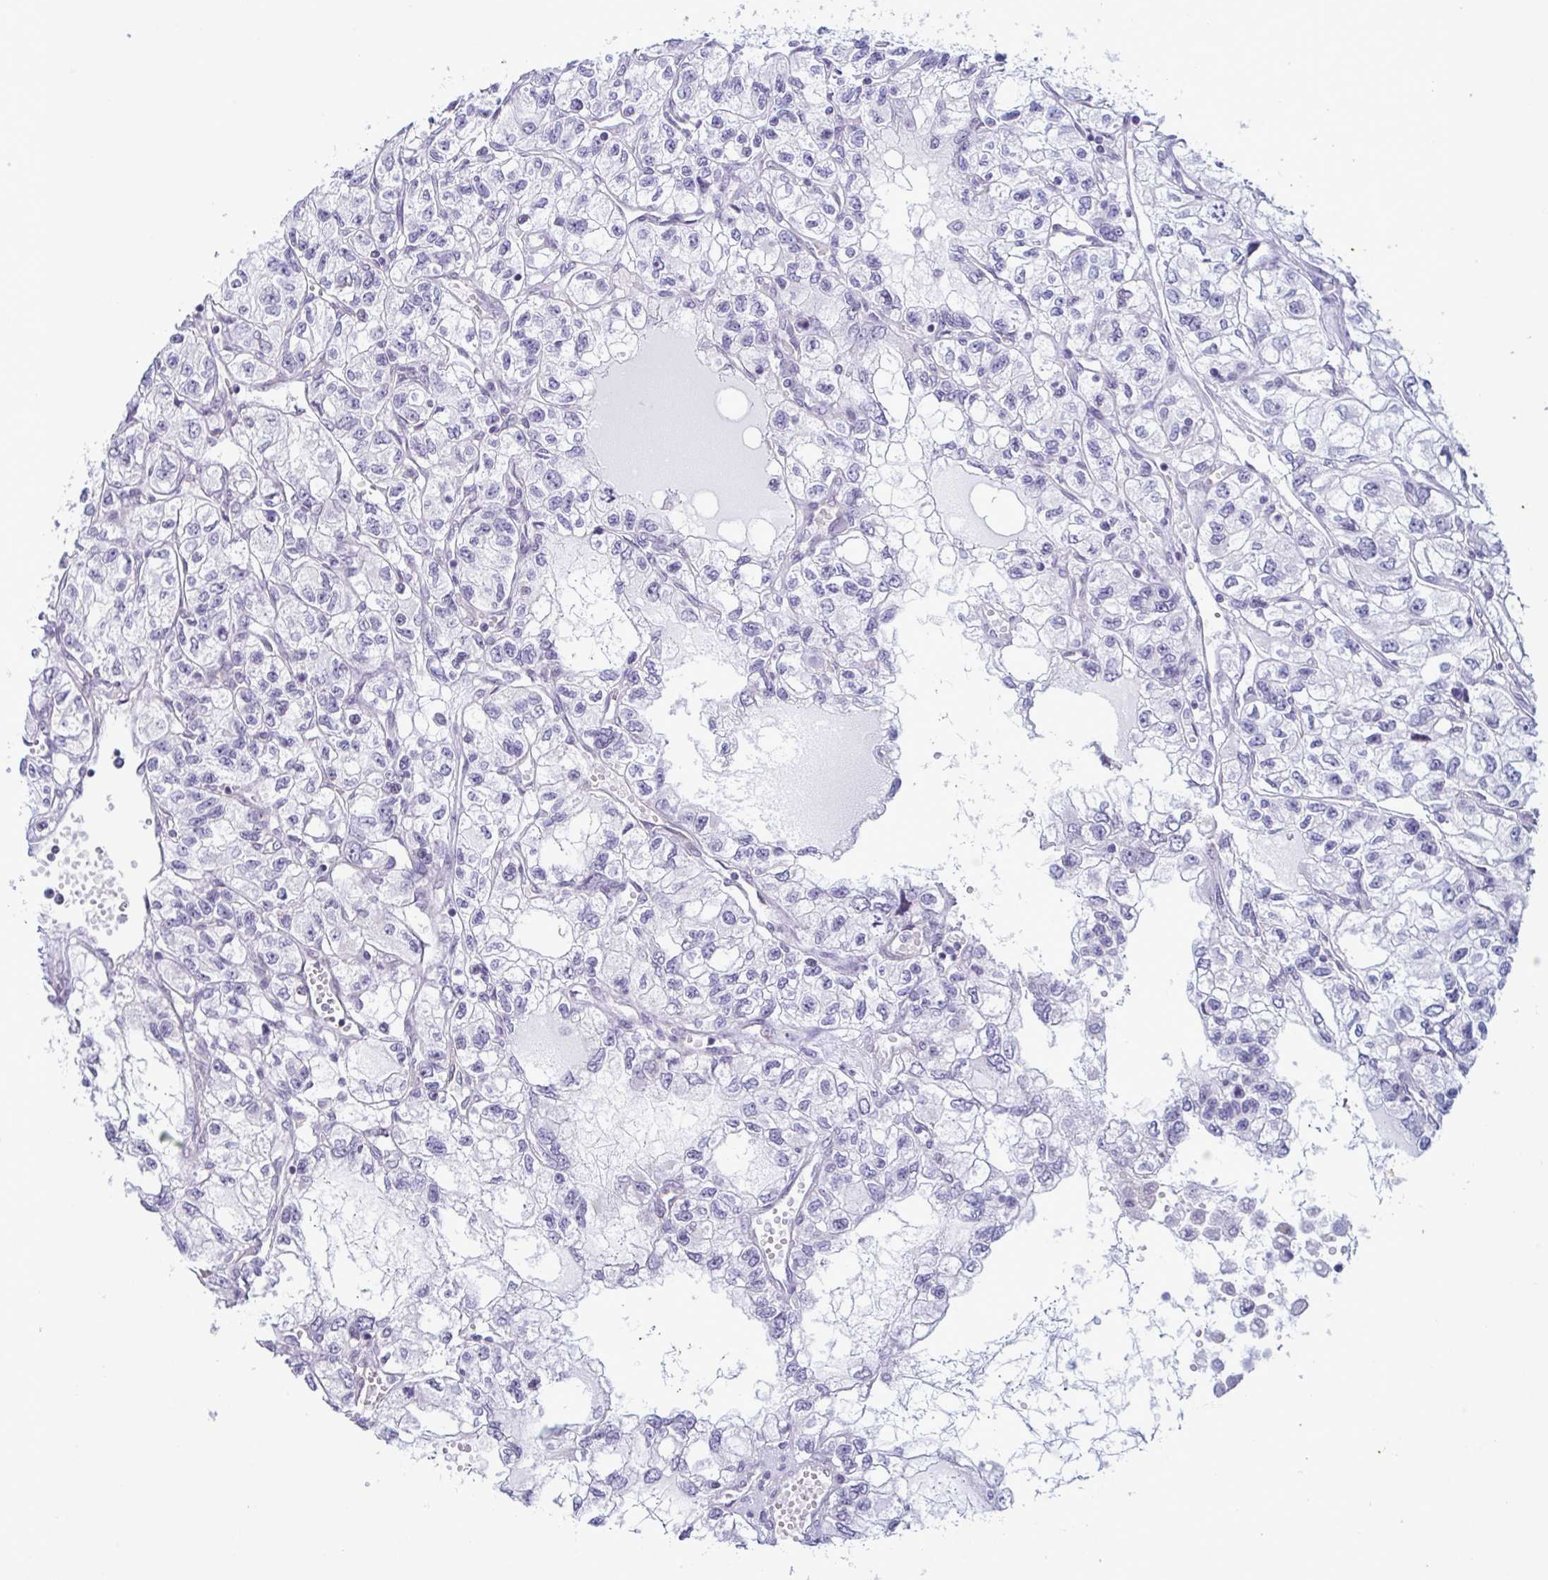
{"staining": {"intensity": "negative", "quantity": "none", "location": "none"}, "tissue": "renal cancer", "cell_type": "Tumor cells", "image_type": "cancer", "snomed": [{"axis": "morphology", "description": "Adenocarcinoma, NOS"}, {"axis": "topography", "description": "Kidney"}], "caption": "Immunohistochemistry (IHC) histopathology image of adenocarcinoma (renal) stained for a protein (brown), which displays no expression in tumor cells. (Brightfield microscopy of DAB immunohistochemistry (IHC) at high magnification).", "gene": "RBM7", "patient": {"sex": "female", "age": 59}}